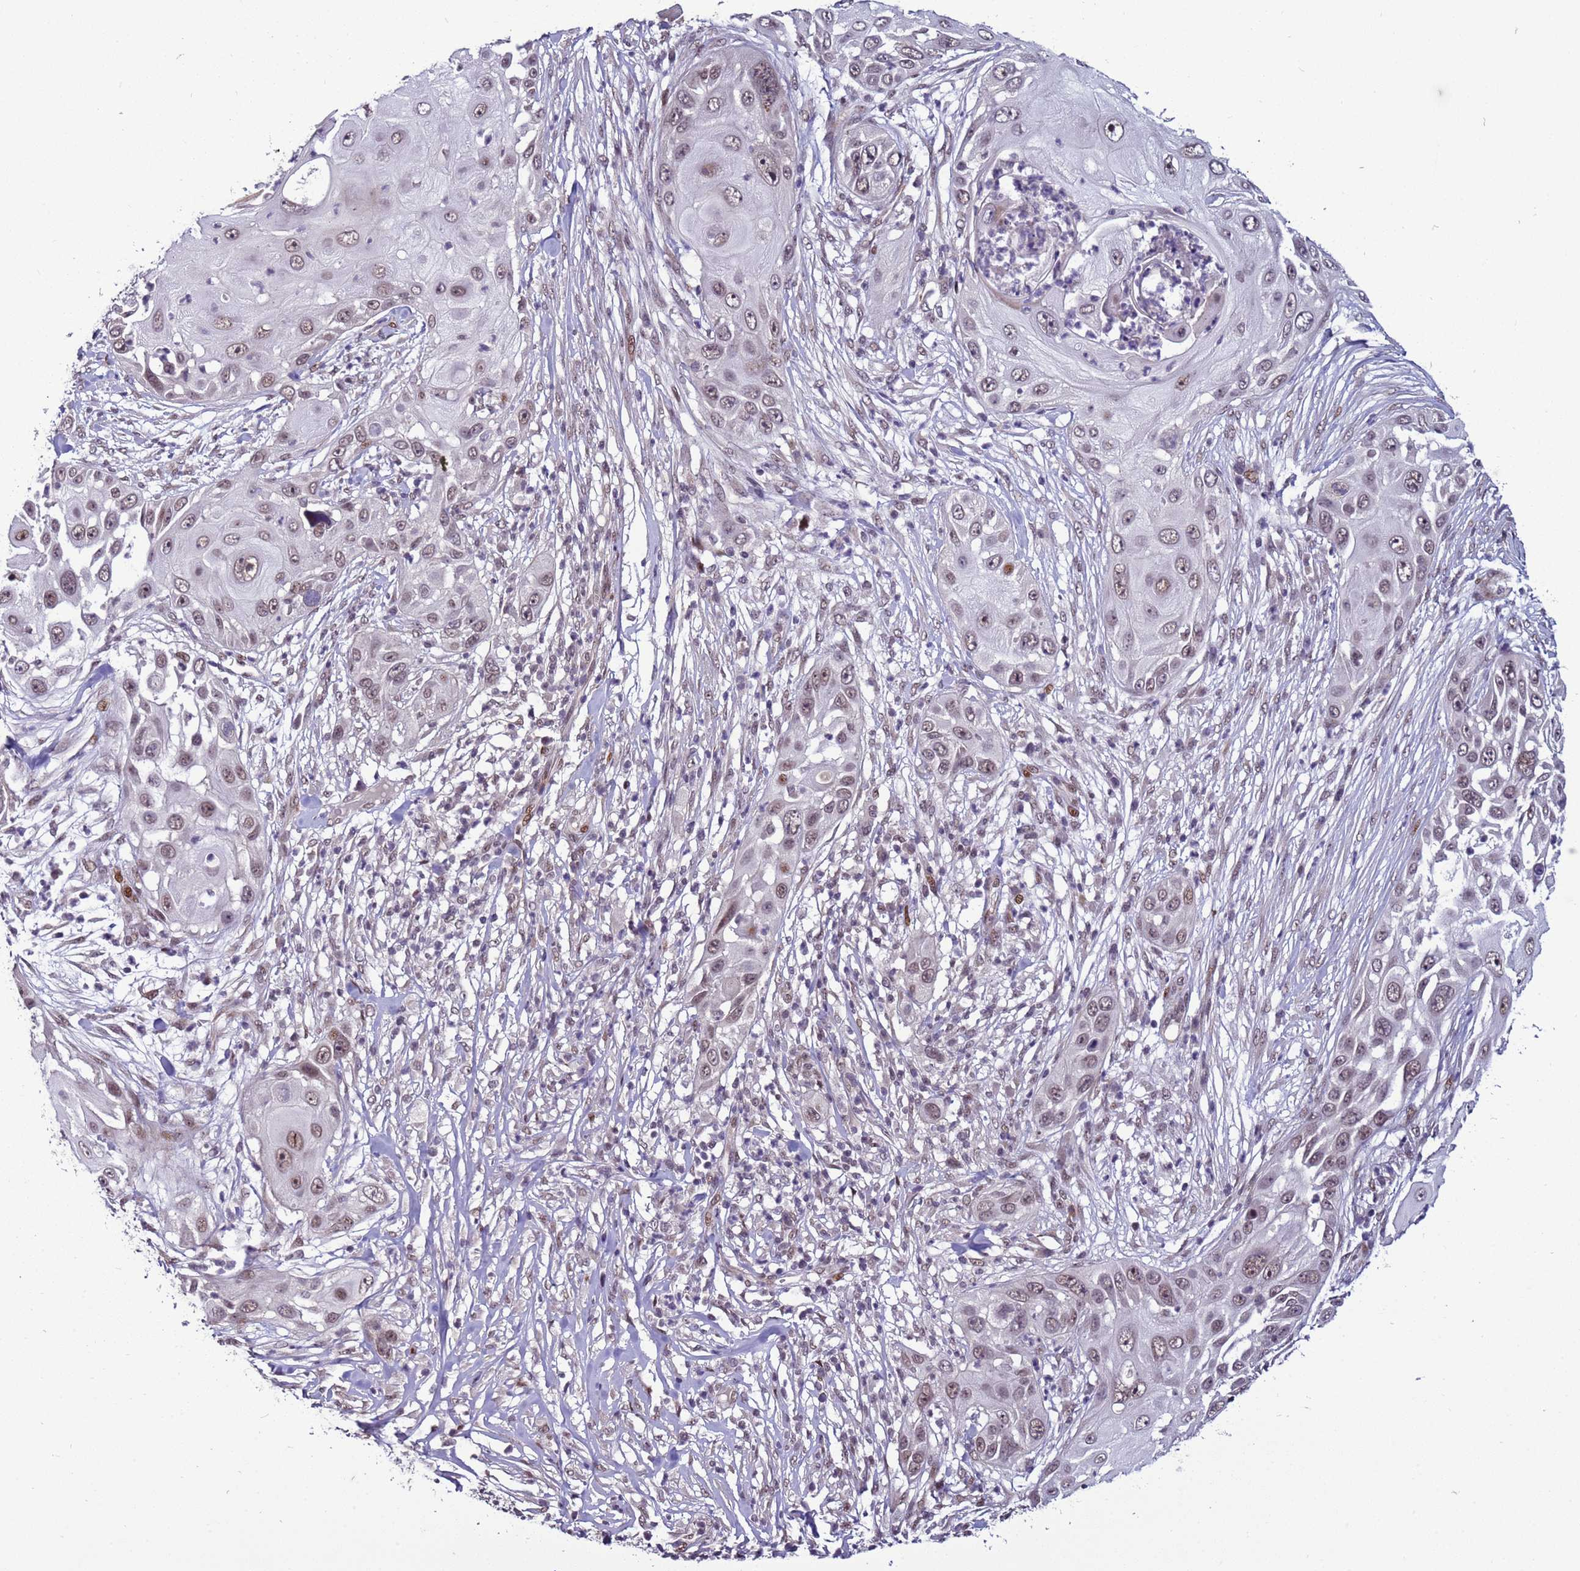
{"staining": {"intensity": "moderate", "quantity": "<25%", "location": "nuclear"}, "tissue": "skin cancer", "cell_type": "Tumor cells", "image_type": "cancer", "snomed": [{"axis": "morphology", "description": "Squamous cell carcinoma, NOS"}, {"axis": "topography", "description": "Skin"}], "caption": "This image exhibits immunohistochemistry staining of skin cancer, with low moderate nuclear expression in about <25% of tumor cells.", "gene": "SHC3", "patient": {"sex": "female", "age": 44}}